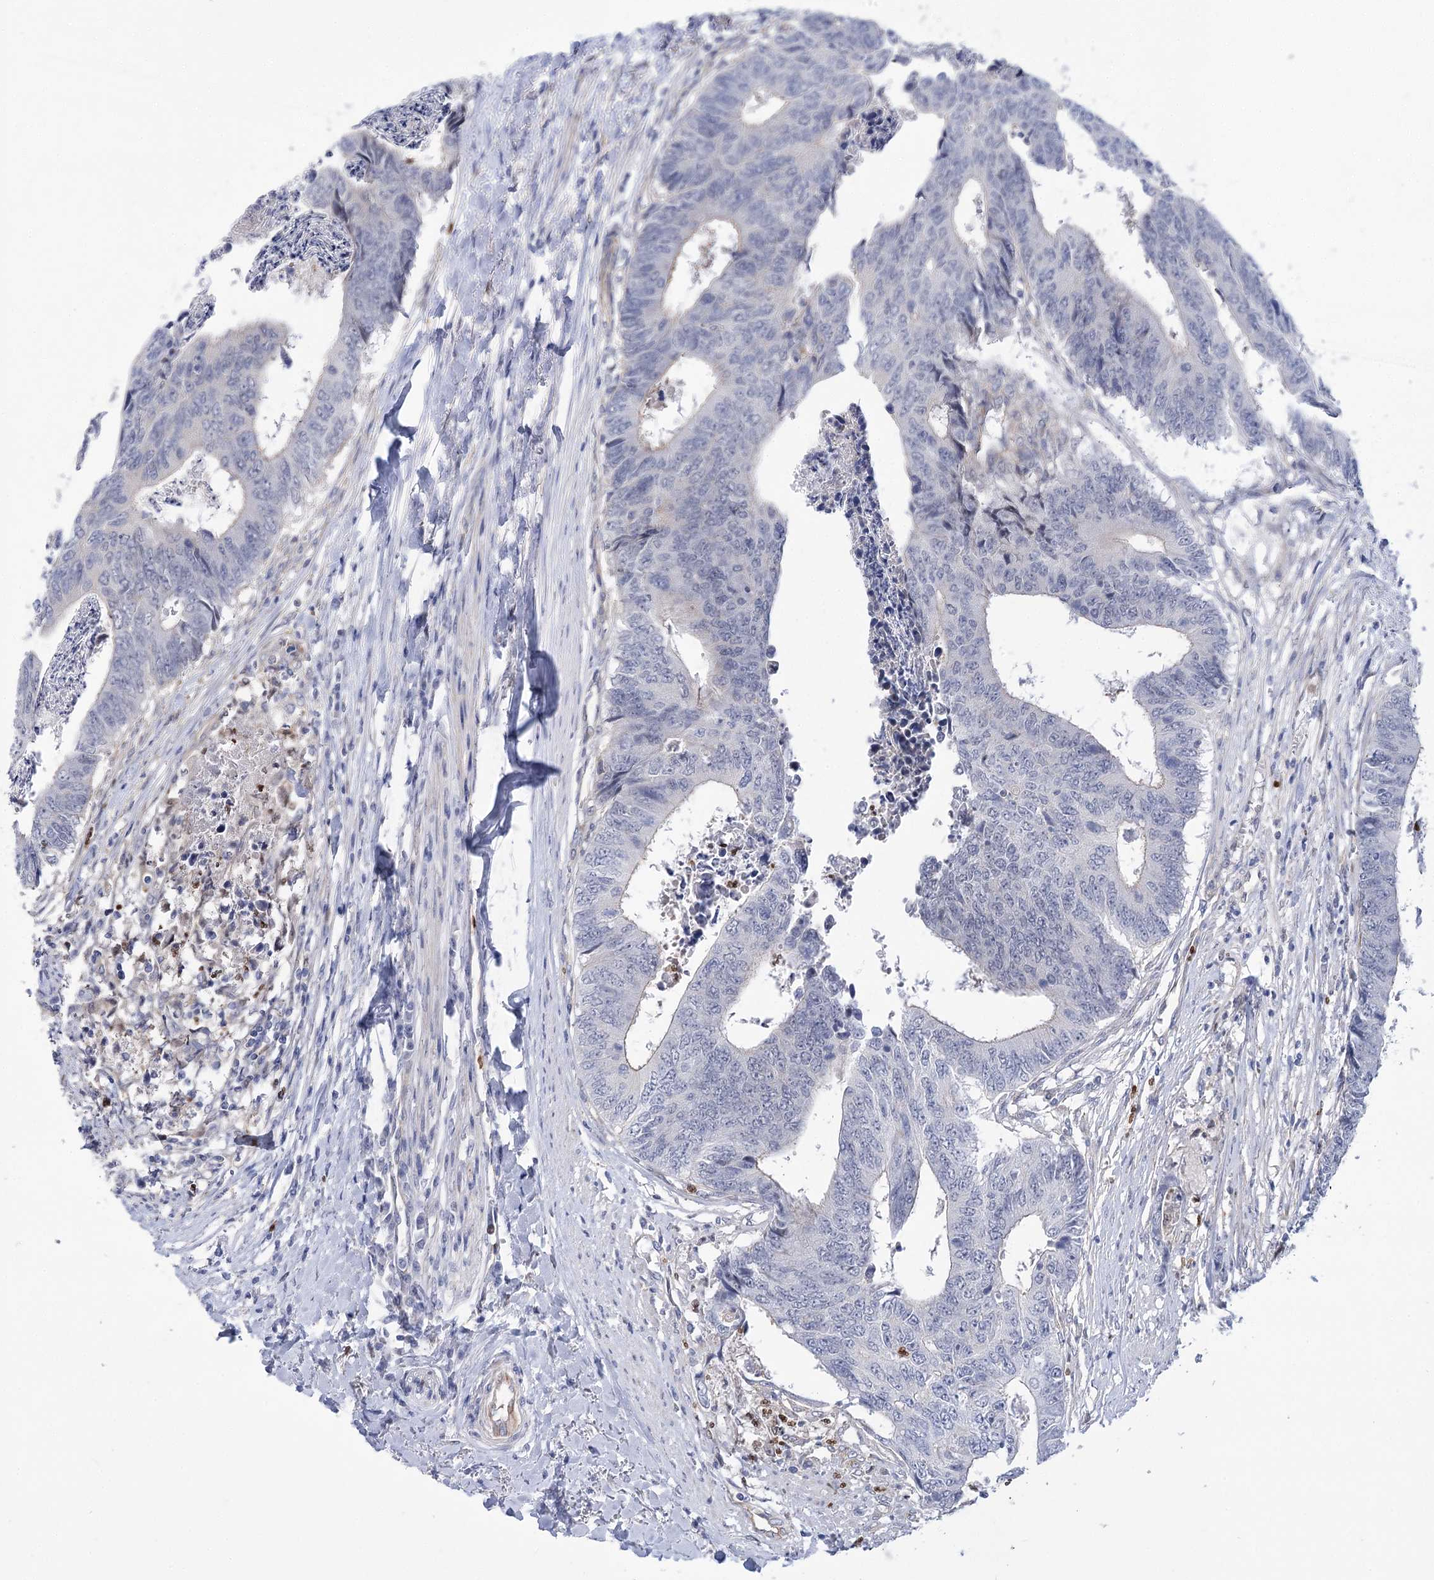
{"staining": {"intensity": "negative", "quantity": "none", "location": "none"}, "tissue": "colorectal cancer", "cell_type": "Tumor cells", "image_type": "cancer", "snomed": [{"axis": "morphology", "description": "Adenocarcinoma, NOS"}, {"axis": "topography", "description": "Rectum"}], "caption": "A high-resolution image shows immunohistochemistry (IHC) staining of adenocarcinoma (colorectal), which demonstrates no significant positivity in tumor cells.", "gene": "THAP6", "patient": {"sex": "male", "age": 84}}